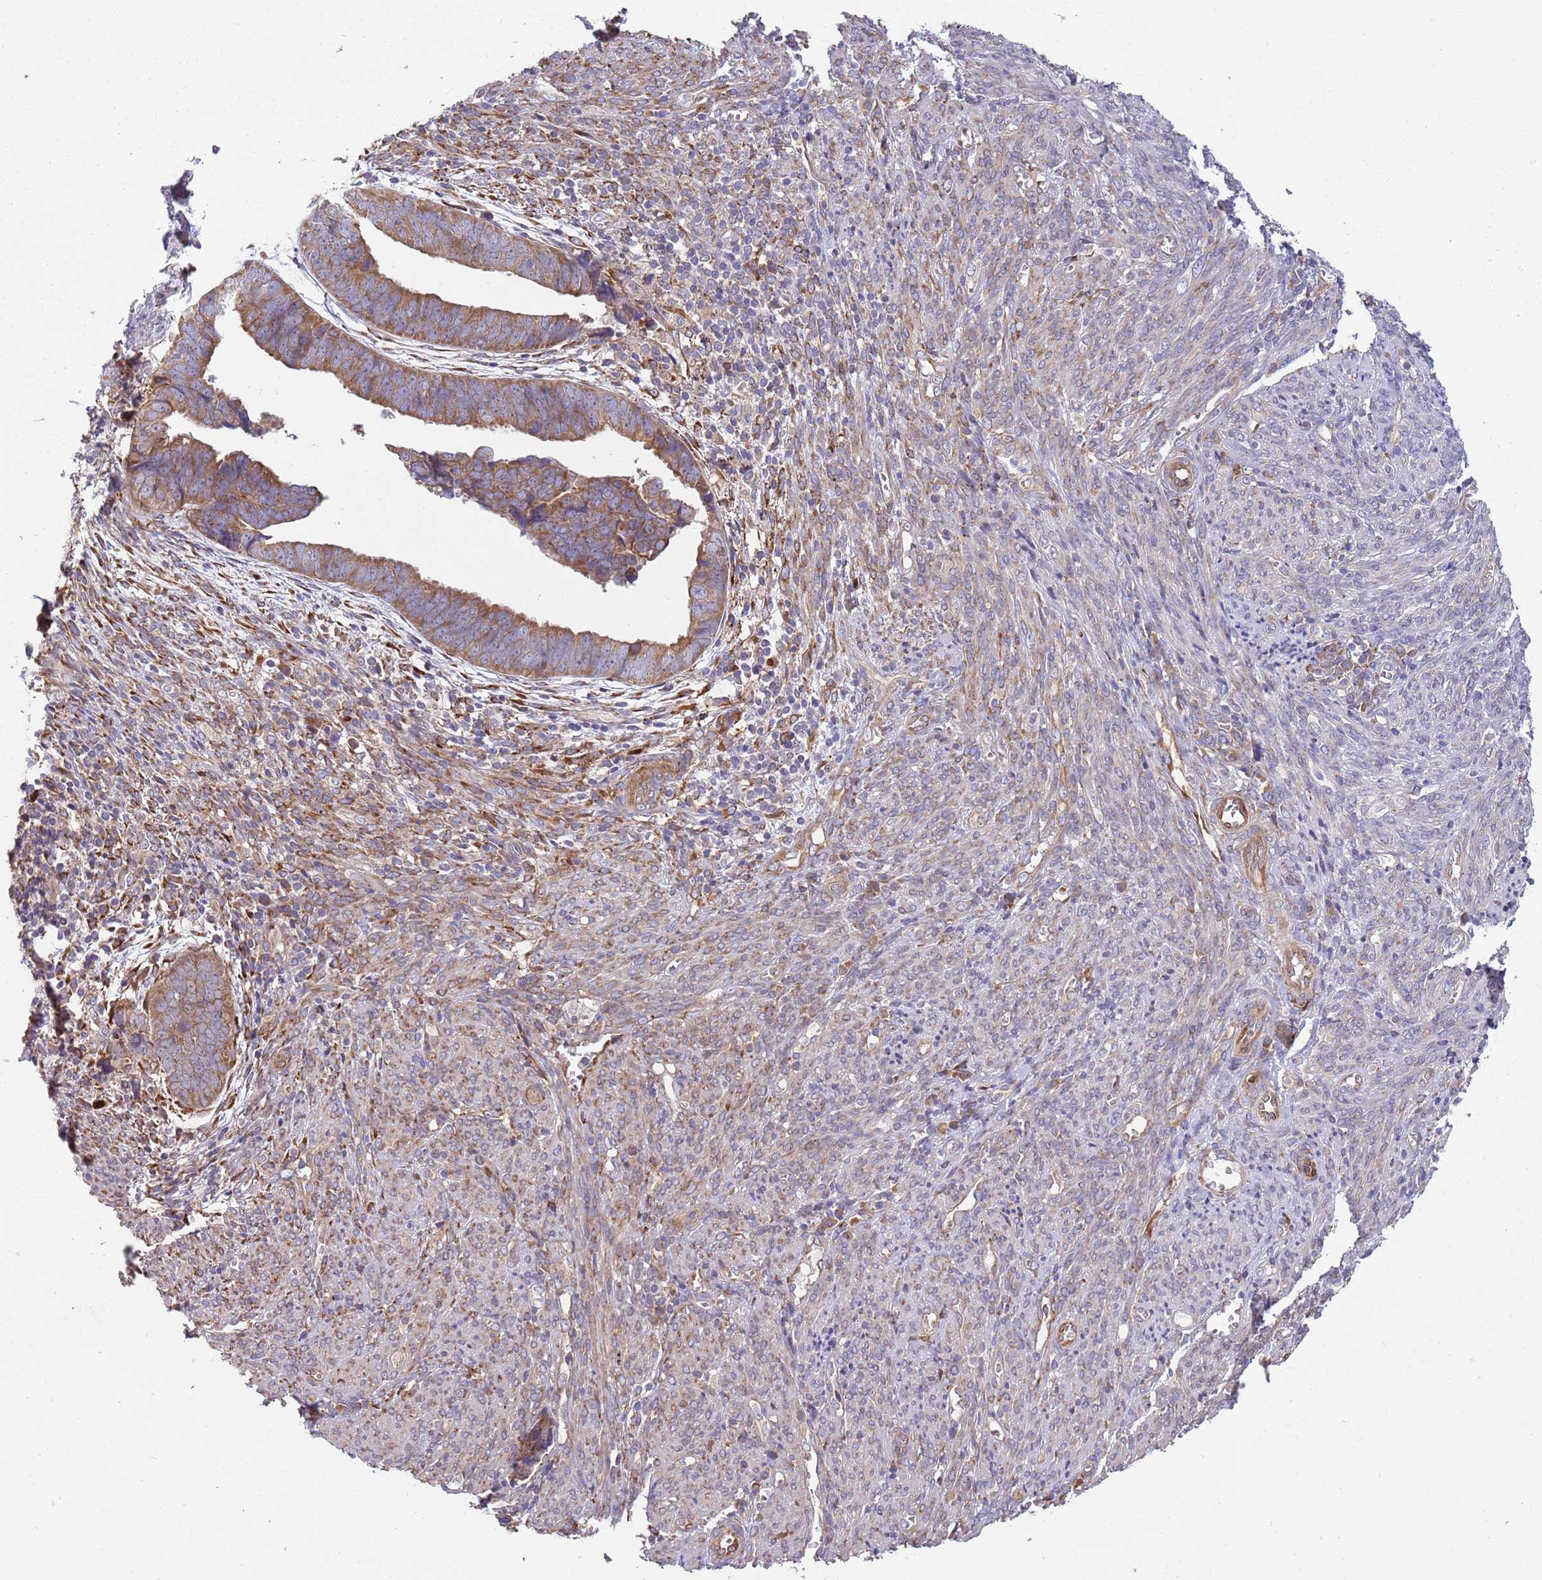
{"staining": {"intensity": "moderate", "quantity": ">75%", "location": "cytoplasmic/membranous"}, "tissue": "endometrial cancer", "cell_type": "Tumor cells", "image_type": "cancer", "snomed": [{"axis": "morphology", "description": "Adenocarcinoma, NOS"}, {"axis": "topography", "description": "Endometrium"}], "caption": "The micrograph reveals staining of endometrial cancer, revealing moderate cytoplasmic/membranous protein positivity (brown color) within tumor cells. (Stains: DAB in brown, nuclei in blue, Microscopy: brightfield microscopy at high magnification).", "gene": "ARMCX6", "patient": {"sex": "female", "age": 75}}